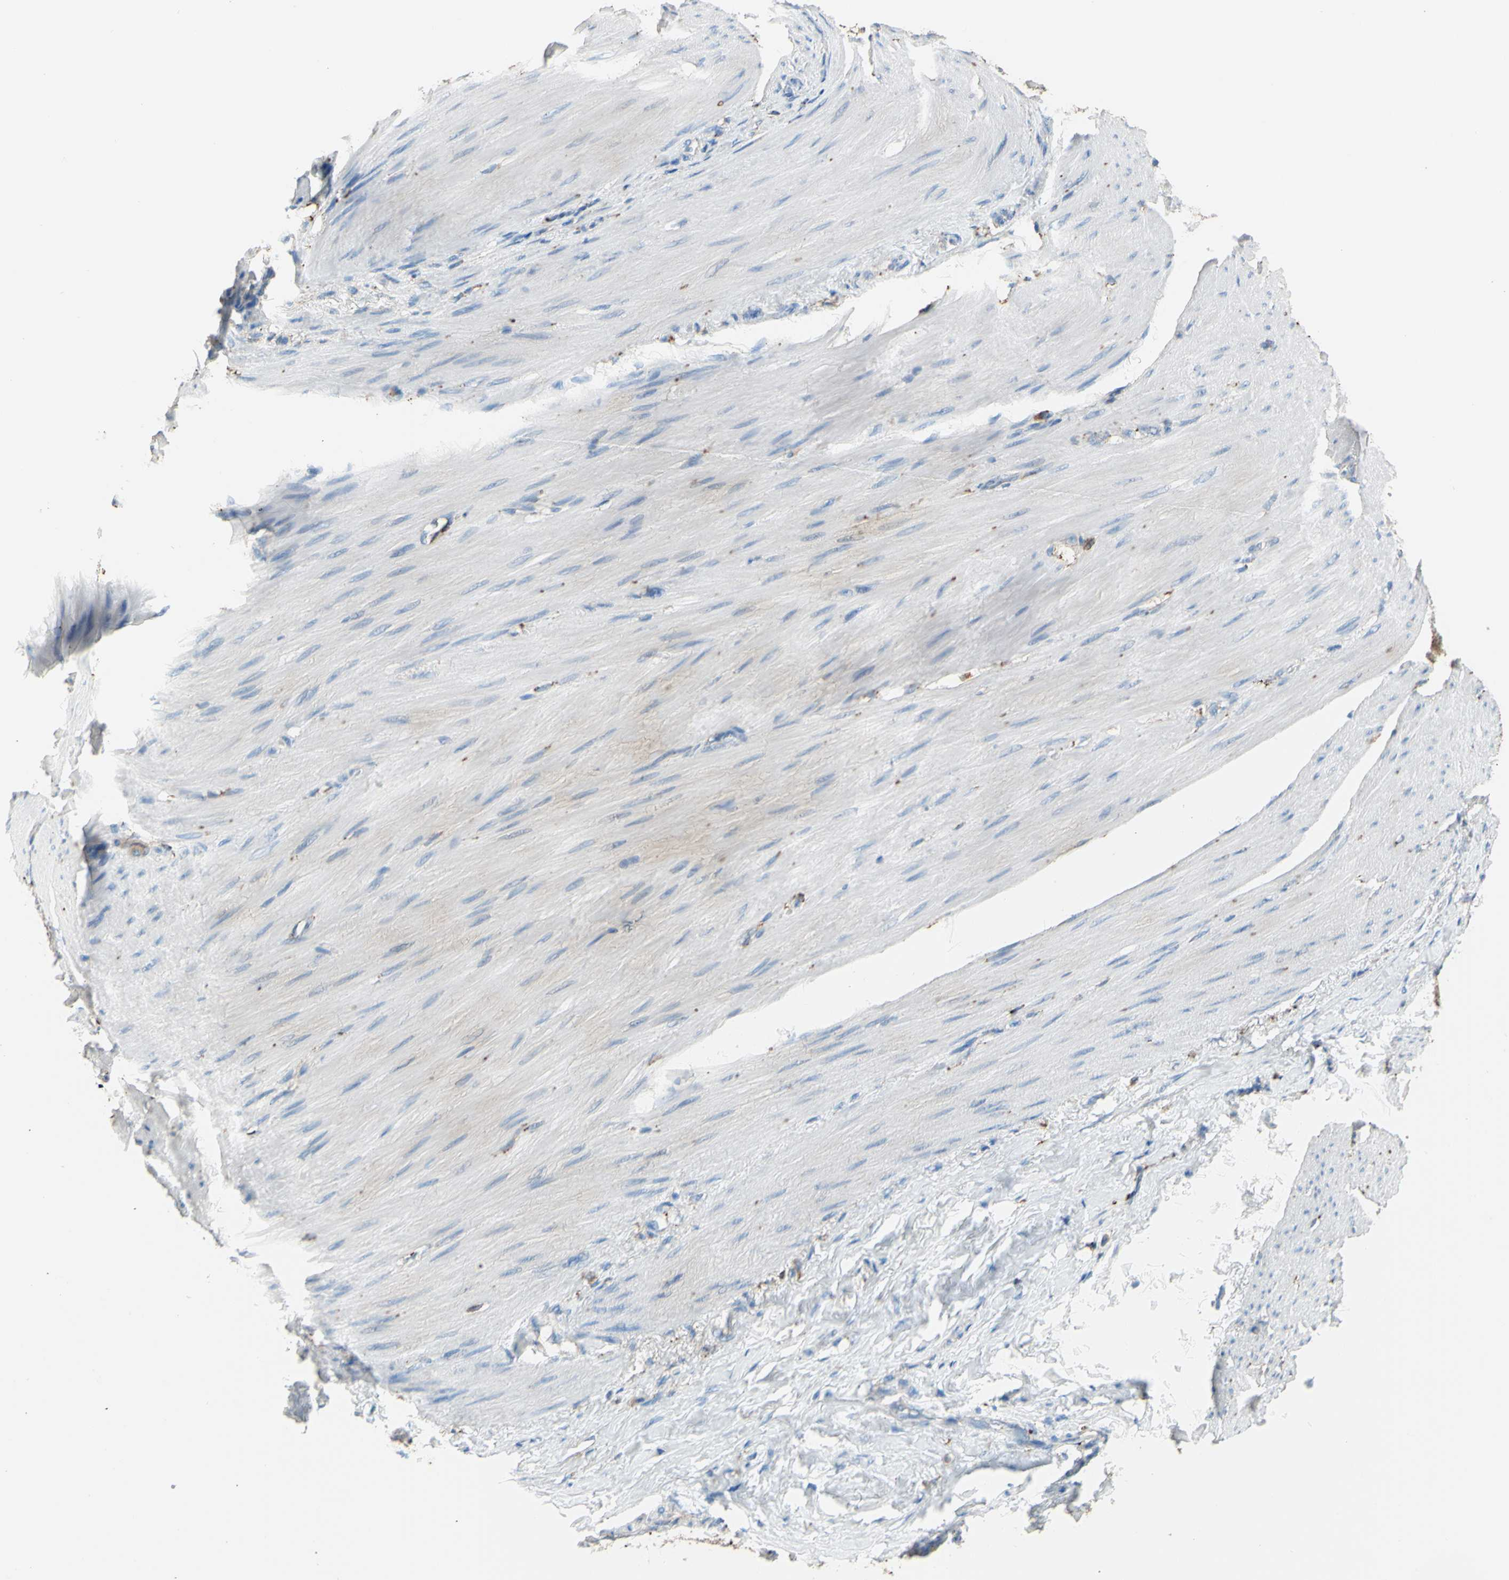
{"staining": {"intensity": "negative", "quantity": "none", "location": "none"}, "tissue": "stomach cancer", "cell_type": "Tumor cells", "image_type": "cancer", "snomed": [{"axis": "morphology", "description": "Adenocarcinoma, NOS"}, {"axis": "topography", "description": "Stomach"}], "caption": "Immunohistochemical staining of human adenocarcinoma (stomach) exhibits no significant staining in tumor cells. (DAB IHC with hematoxylin counter stain).", "gene": "CTSD", "patient": {"sex": "male", "age": 82}}